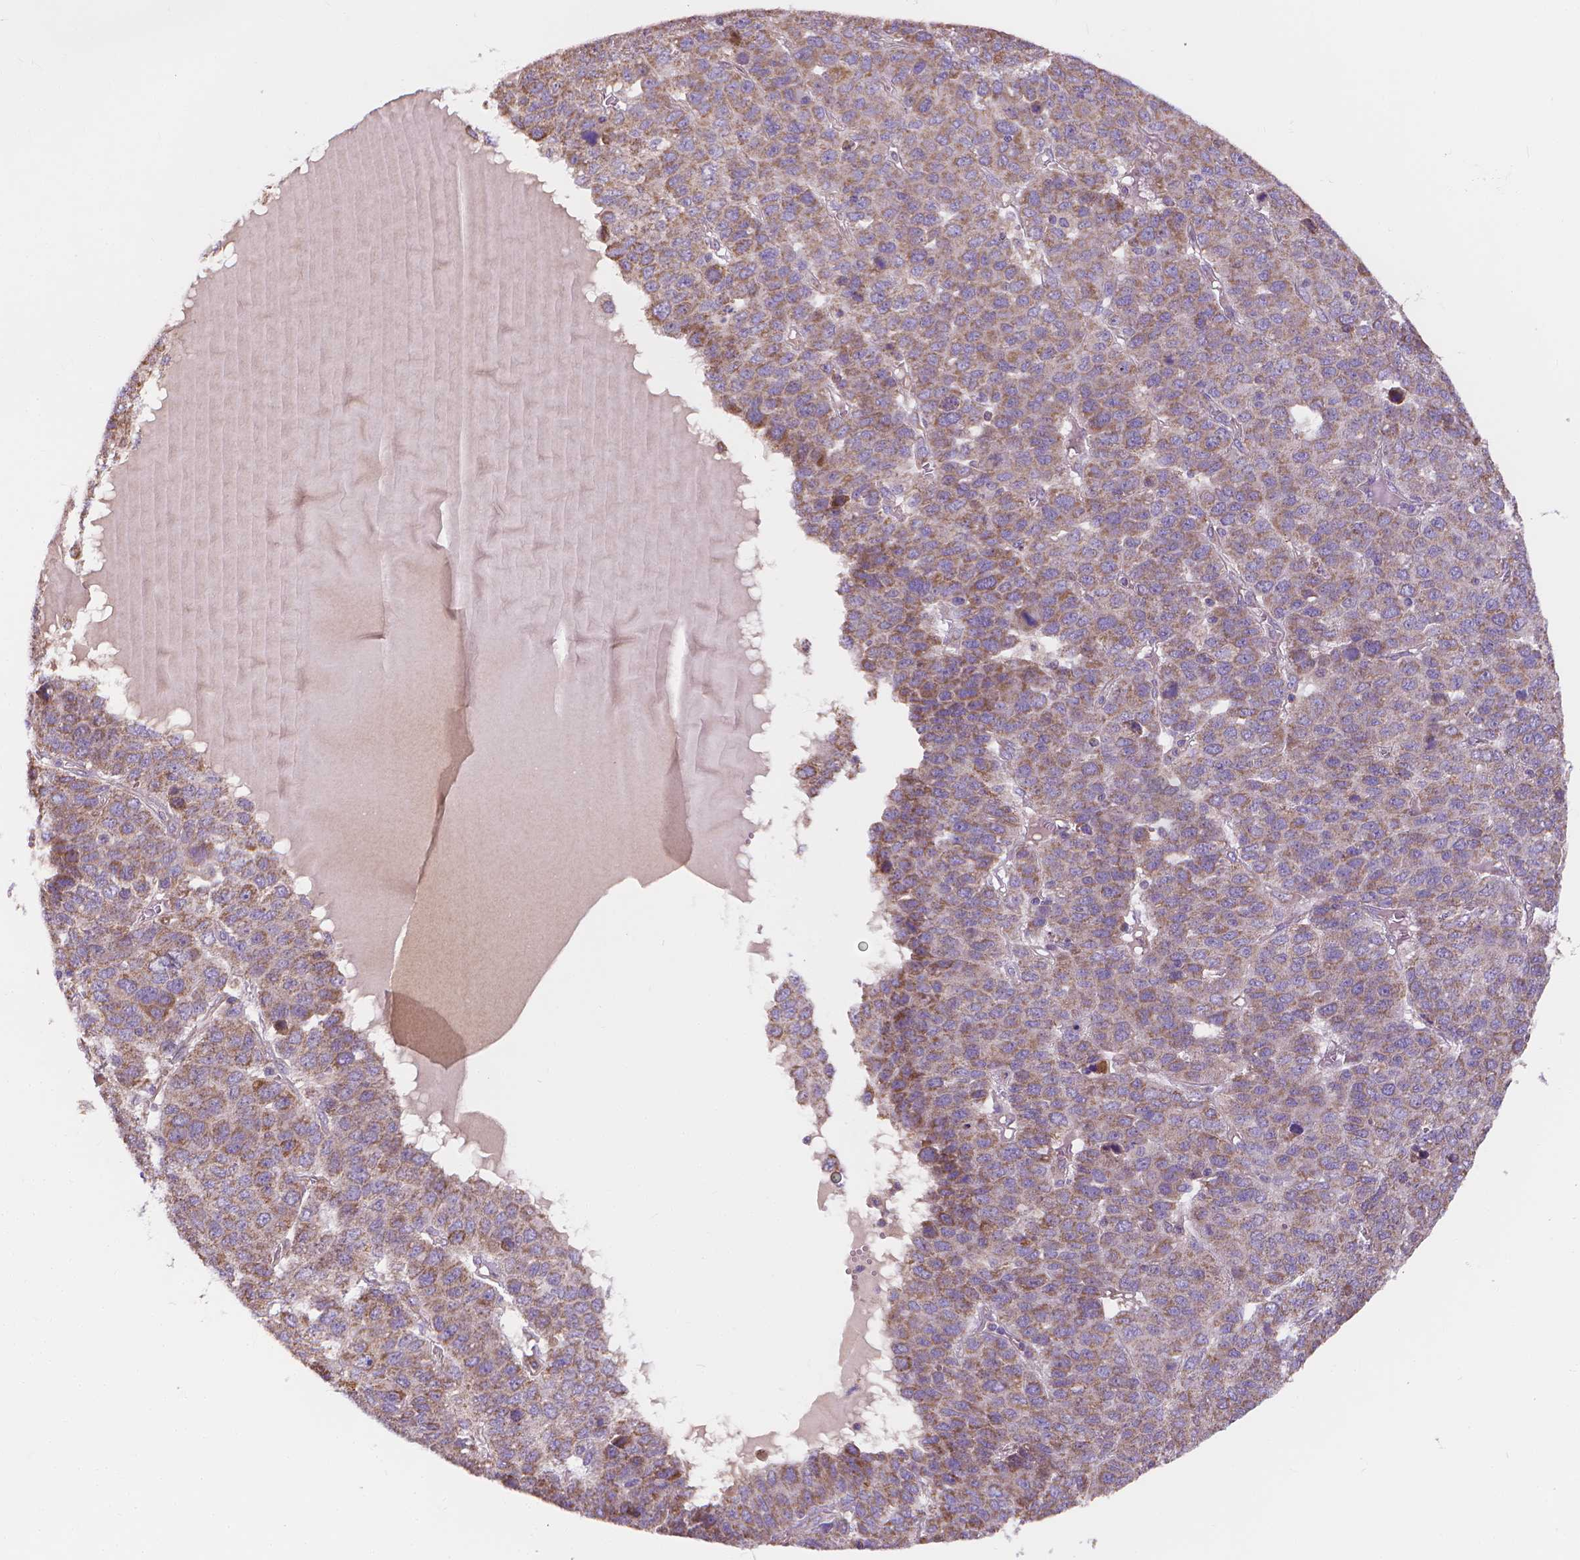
{"staining": {"intensity": "weak", "quantity": ">75%", "location": "cytoplasmic/membranous"}, "tissue": "liver cancer", "cell_type": "Tumor cells", "image_type": "cancer", "snomed": [{"axis": "morphology", "description": "Carcinoma, Hepatocellular, NOS"}, {"axis": "topography", "description": "Liver"}], "caption": "Liver cancer stained for a protein reveals weak cytoplasmic/membranous positivity in tumor cells.", "gene": "SNCAIP", "patient": {"sex": "male", "age": 69}}